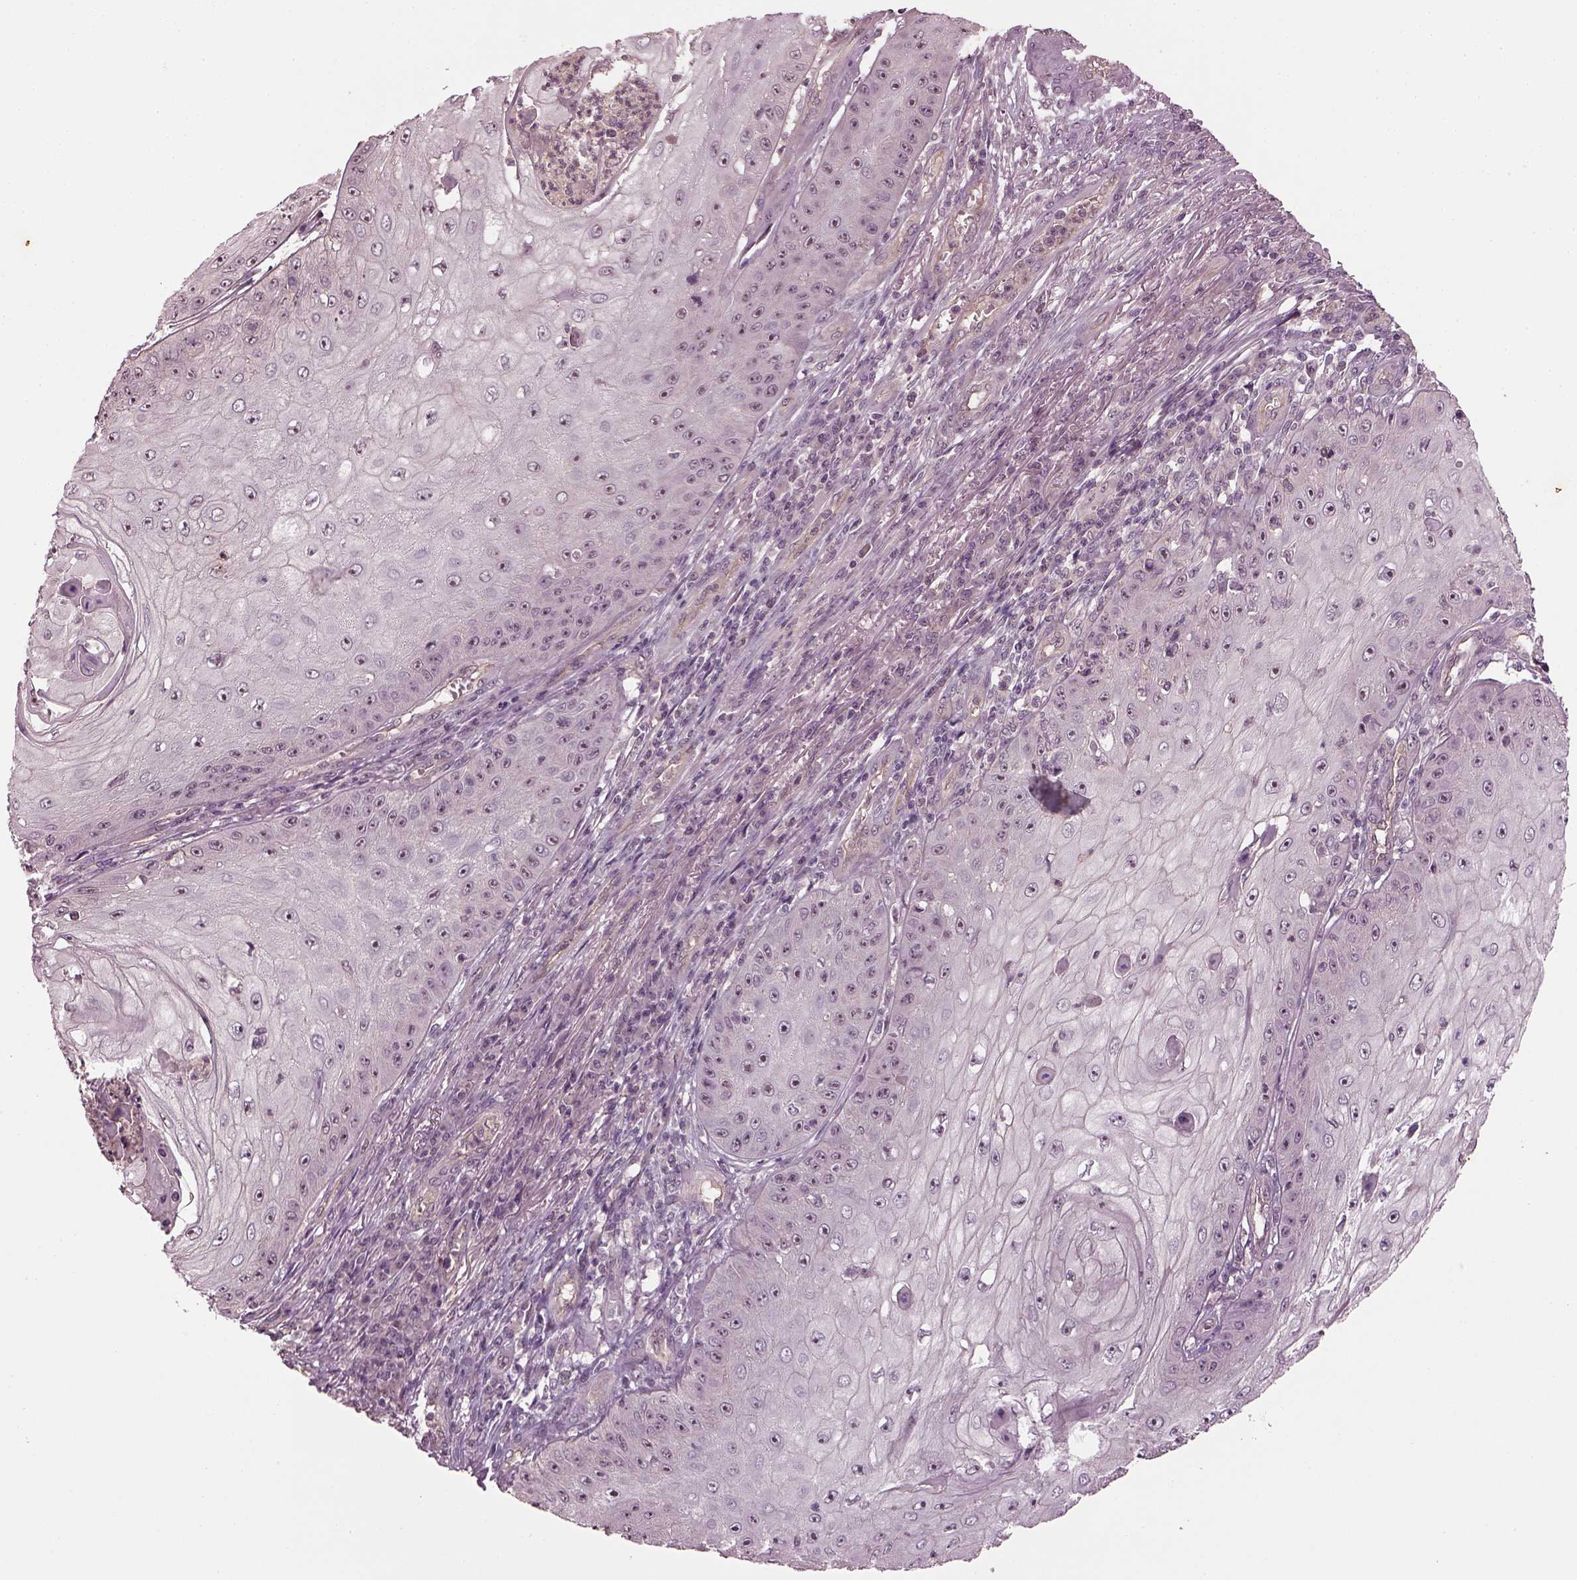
{"staining": {"intensity": "negative", "quantity": "none", "location": "none"}, "tissue": "skin cancer", "cell_type": "Tumor cells", "image_type": "cancer", "snomed": [{"axis": "morphology", "description": "Squamous cell carcinoma, NOS"}, {"axis": "topography", "description": "Skin"}], "caption": "Tumor cells are negative for brown protein staining in squamous cell carcinoma (skin). (Brightfield microscopy of DAB (3,3'-diaminobenzidine) immunohistochemistry at high magnification).", "gene": "GNRH1", "patient": {"sex": "male", "age": 70}}